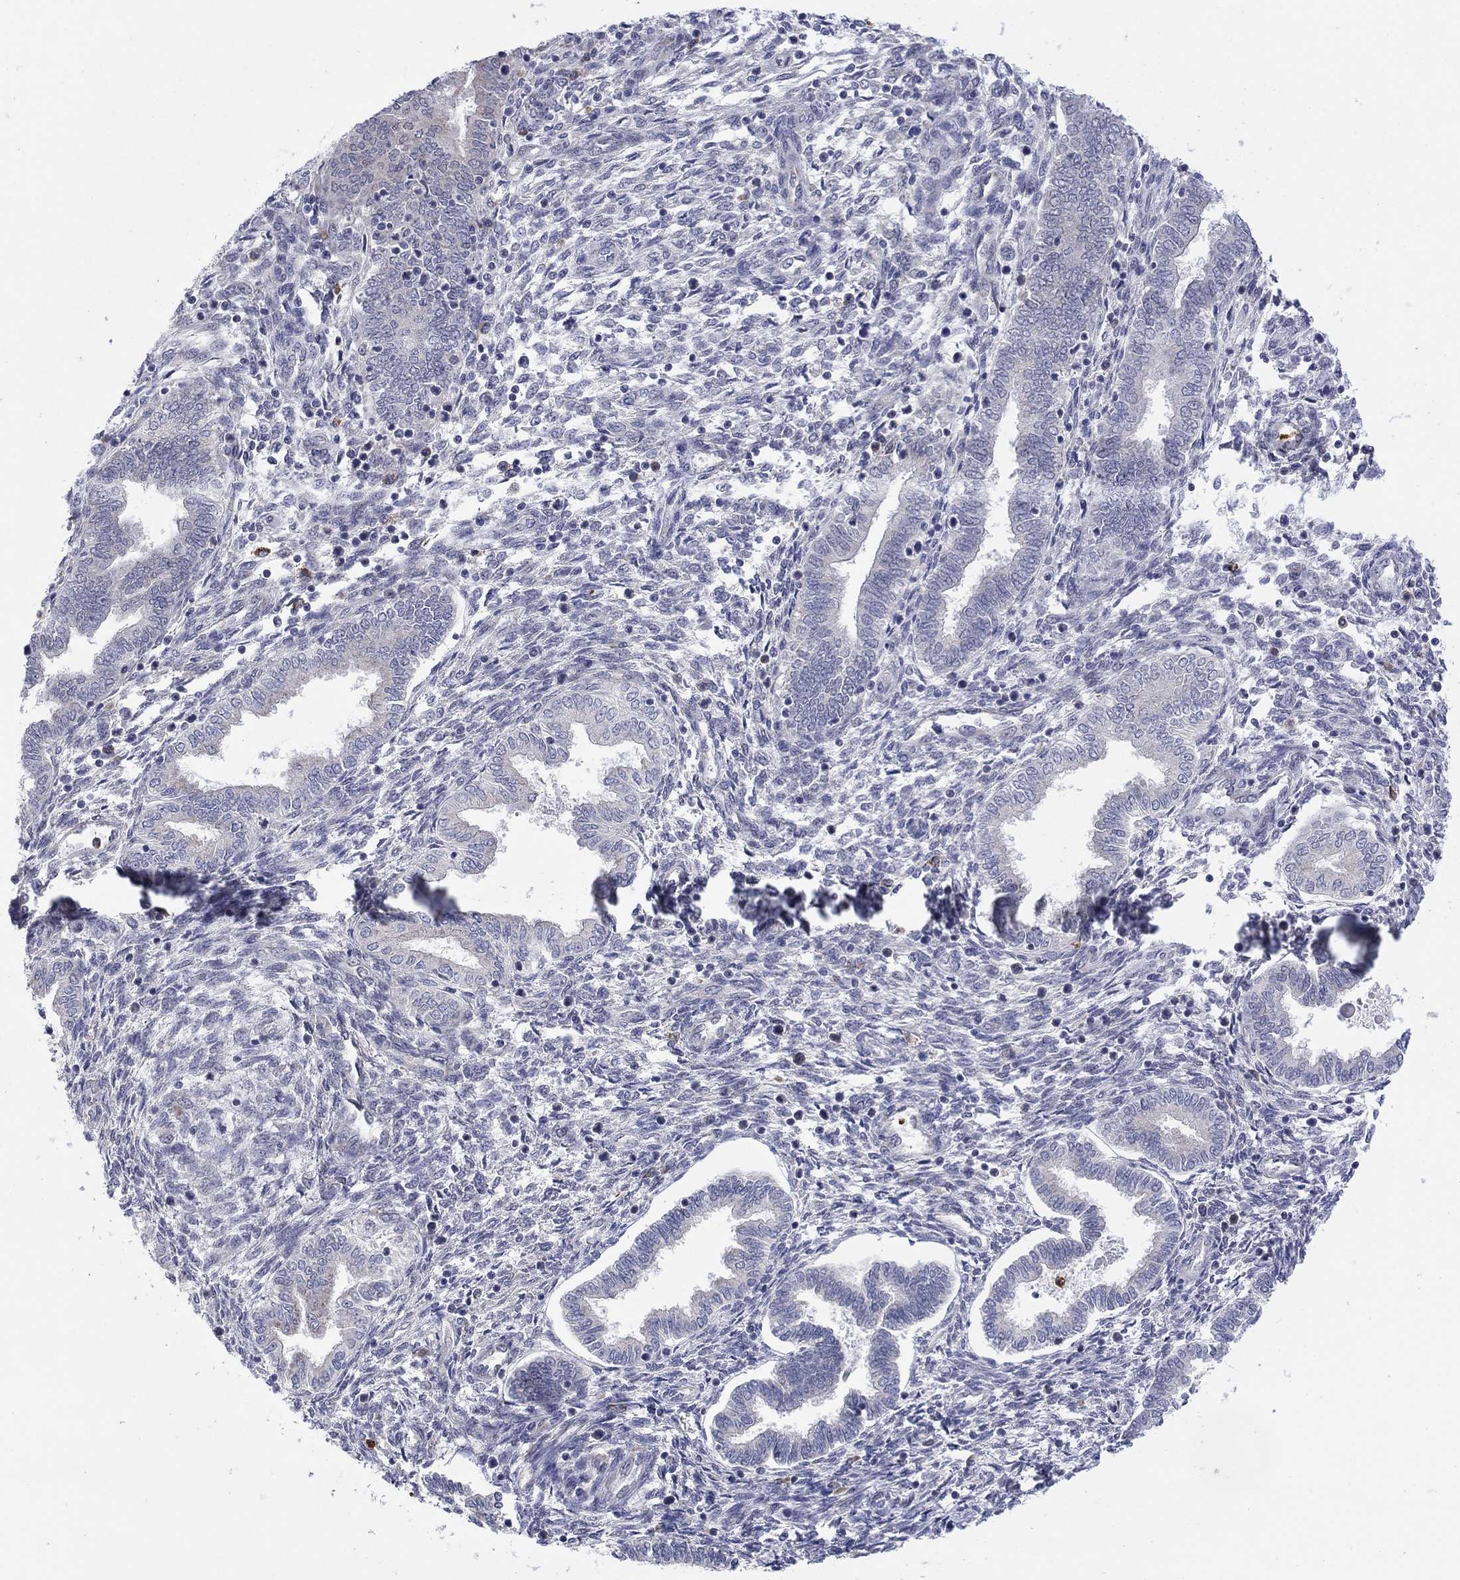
{"staining": {"intensity": "negative", "quantity": "none", "location": "none"}, "tissue": "endometrium", "cell_type": "Cells in endometrial stroma", "image_type": "normal", "snomed": [{"axis": "morphology", "description": "Normal tissue, NOS"}, {"axis": "topography", "description": "Endometrium"}], "caption": "This is a photomicrograph of immunohistochemistry (IHC) staining of normal endometrium, which shows no staining in cells in endometrial stroma.", "gene": "MTRFR", "patient": {"sex": "female", "age": 42}}